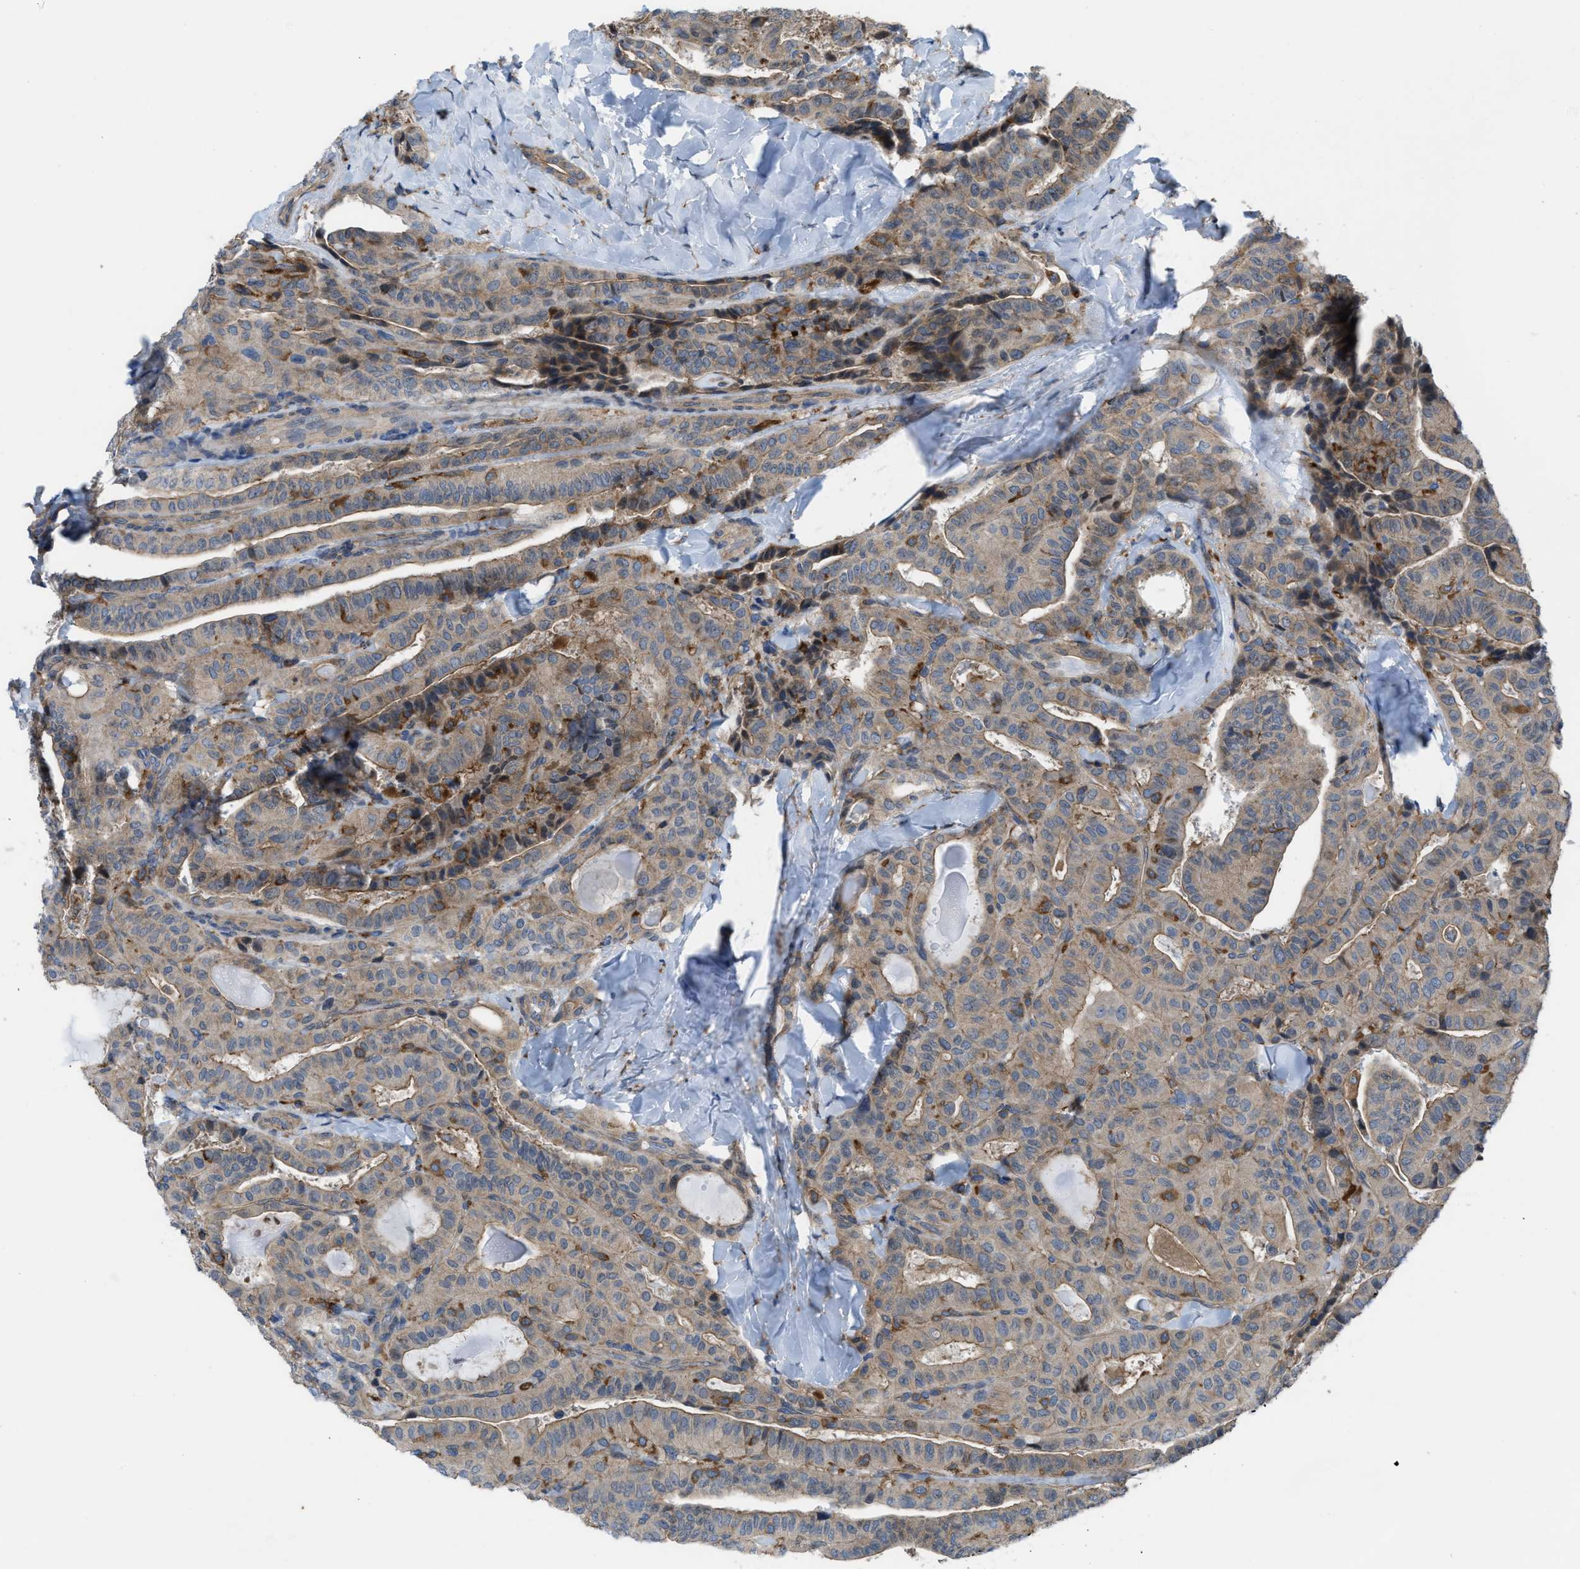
{"staining": {"intensity": "weak", "quantity": ">75%", "location": "cytoplasmic/membranous"}, "tissue": "thyroid cancer", "cell_type": "Tumor cells", "image_type": "cancer", "snomed": [{"axis": "morphology", "description": "Papillary adenocarcinoma, NOS"}, {"axis": "topography", "description": "Thyroid gland"}], "caption": "Brown immunohistochemical staining in human thyroid papillary adenocarcinoma reveals weak cytoplasmic/membranous expression in approximately >75% of tumor cells.", "gene": "MYO18A", "patient": {"sex": "male", "age": 77}}